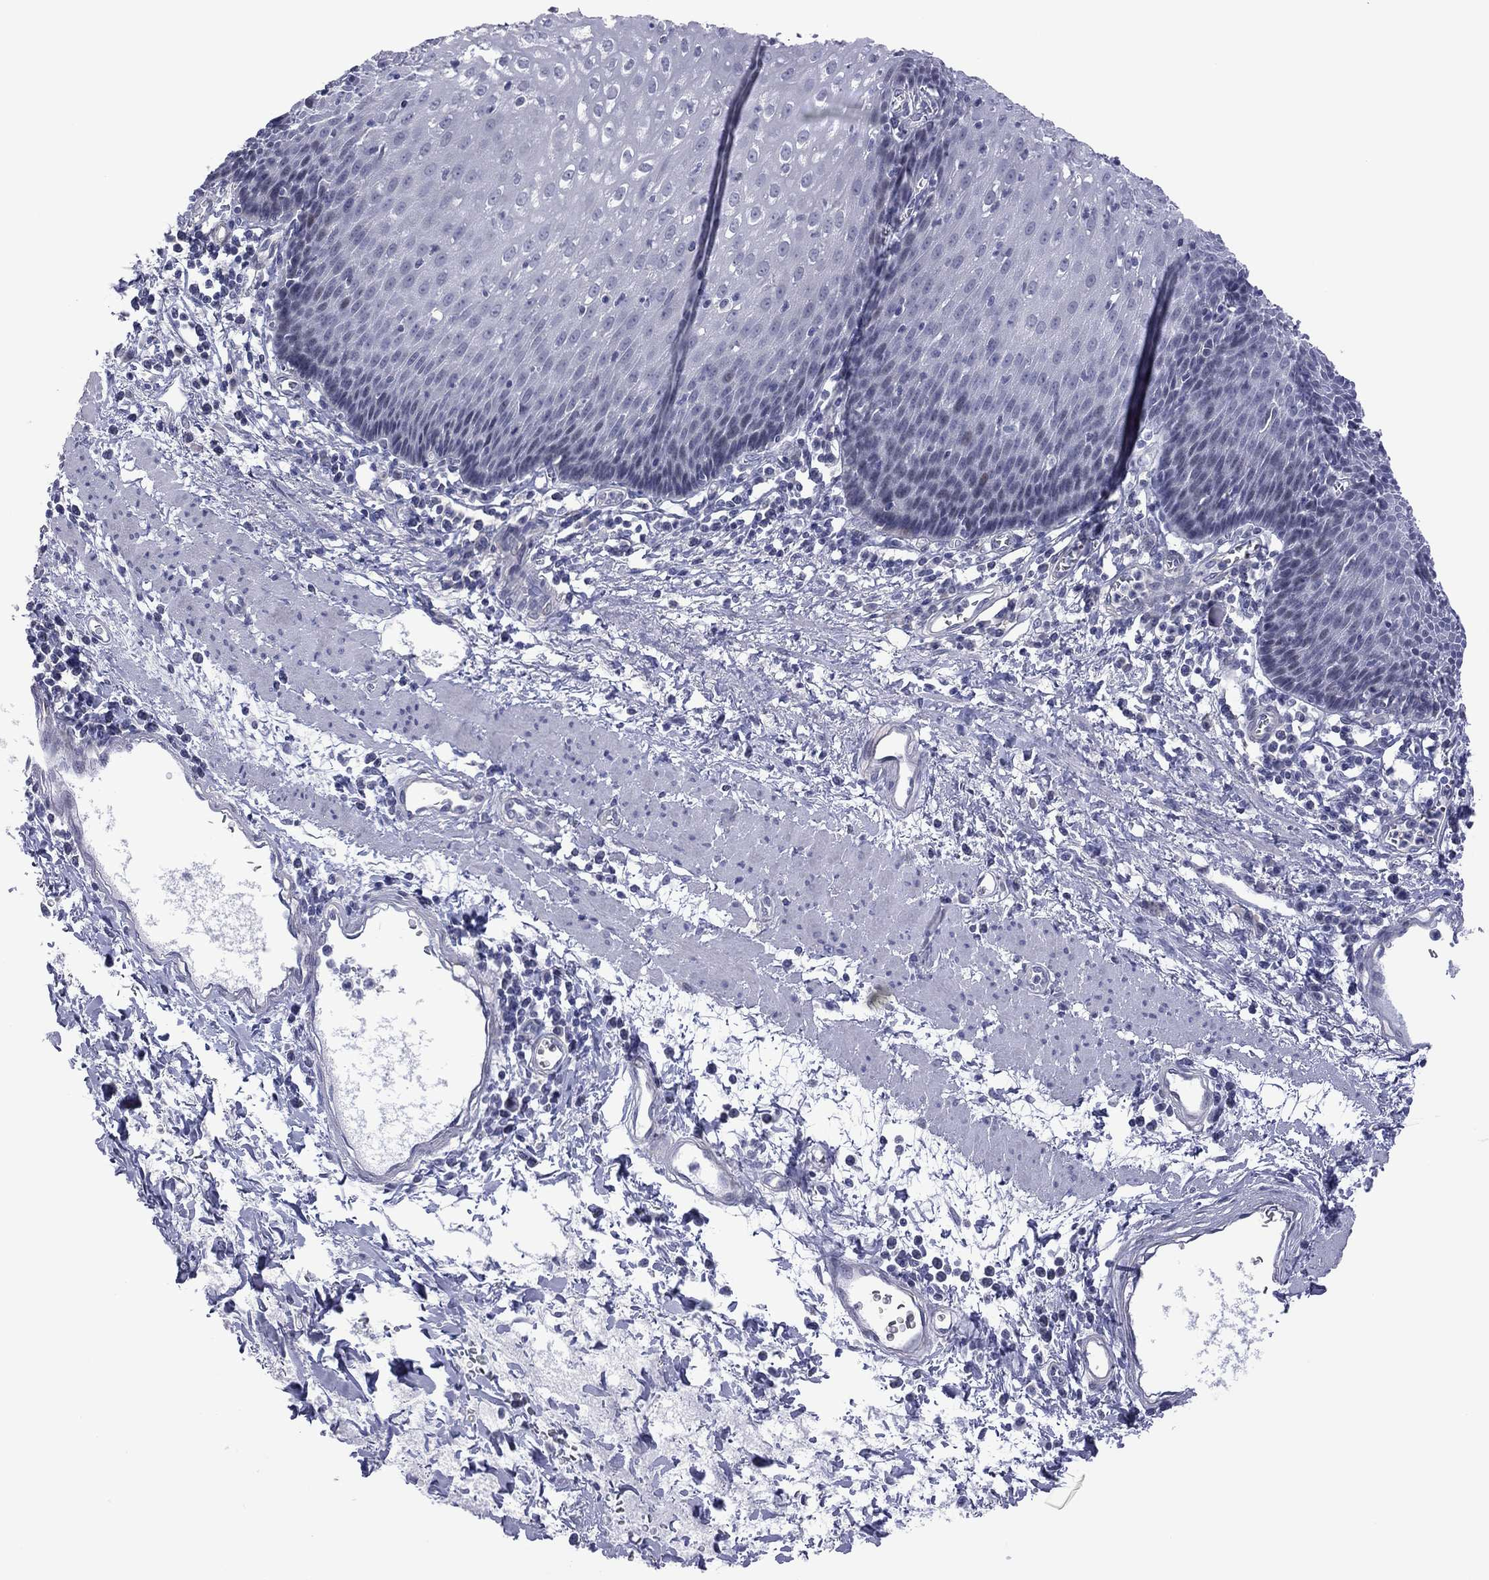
{"staining": {"intensity": "negative", "quantity": "none", "location": "none"}, "tissue": "esophagus", "cell_type": "Squamous epithelial cells", "image_type": "normal", "snomed": [{"axis": "morphology", "description": "Normal tissue, NOS"}, {"axis": "topography", "description": "Esophagus"}], "caption": "DAB immunohistochemical staining of unremarkable esophagus exhibits no significant staining in squamous epithelial cells.", "gene": "POU5F2", "patient": {"sex": "male", "age": 57}}